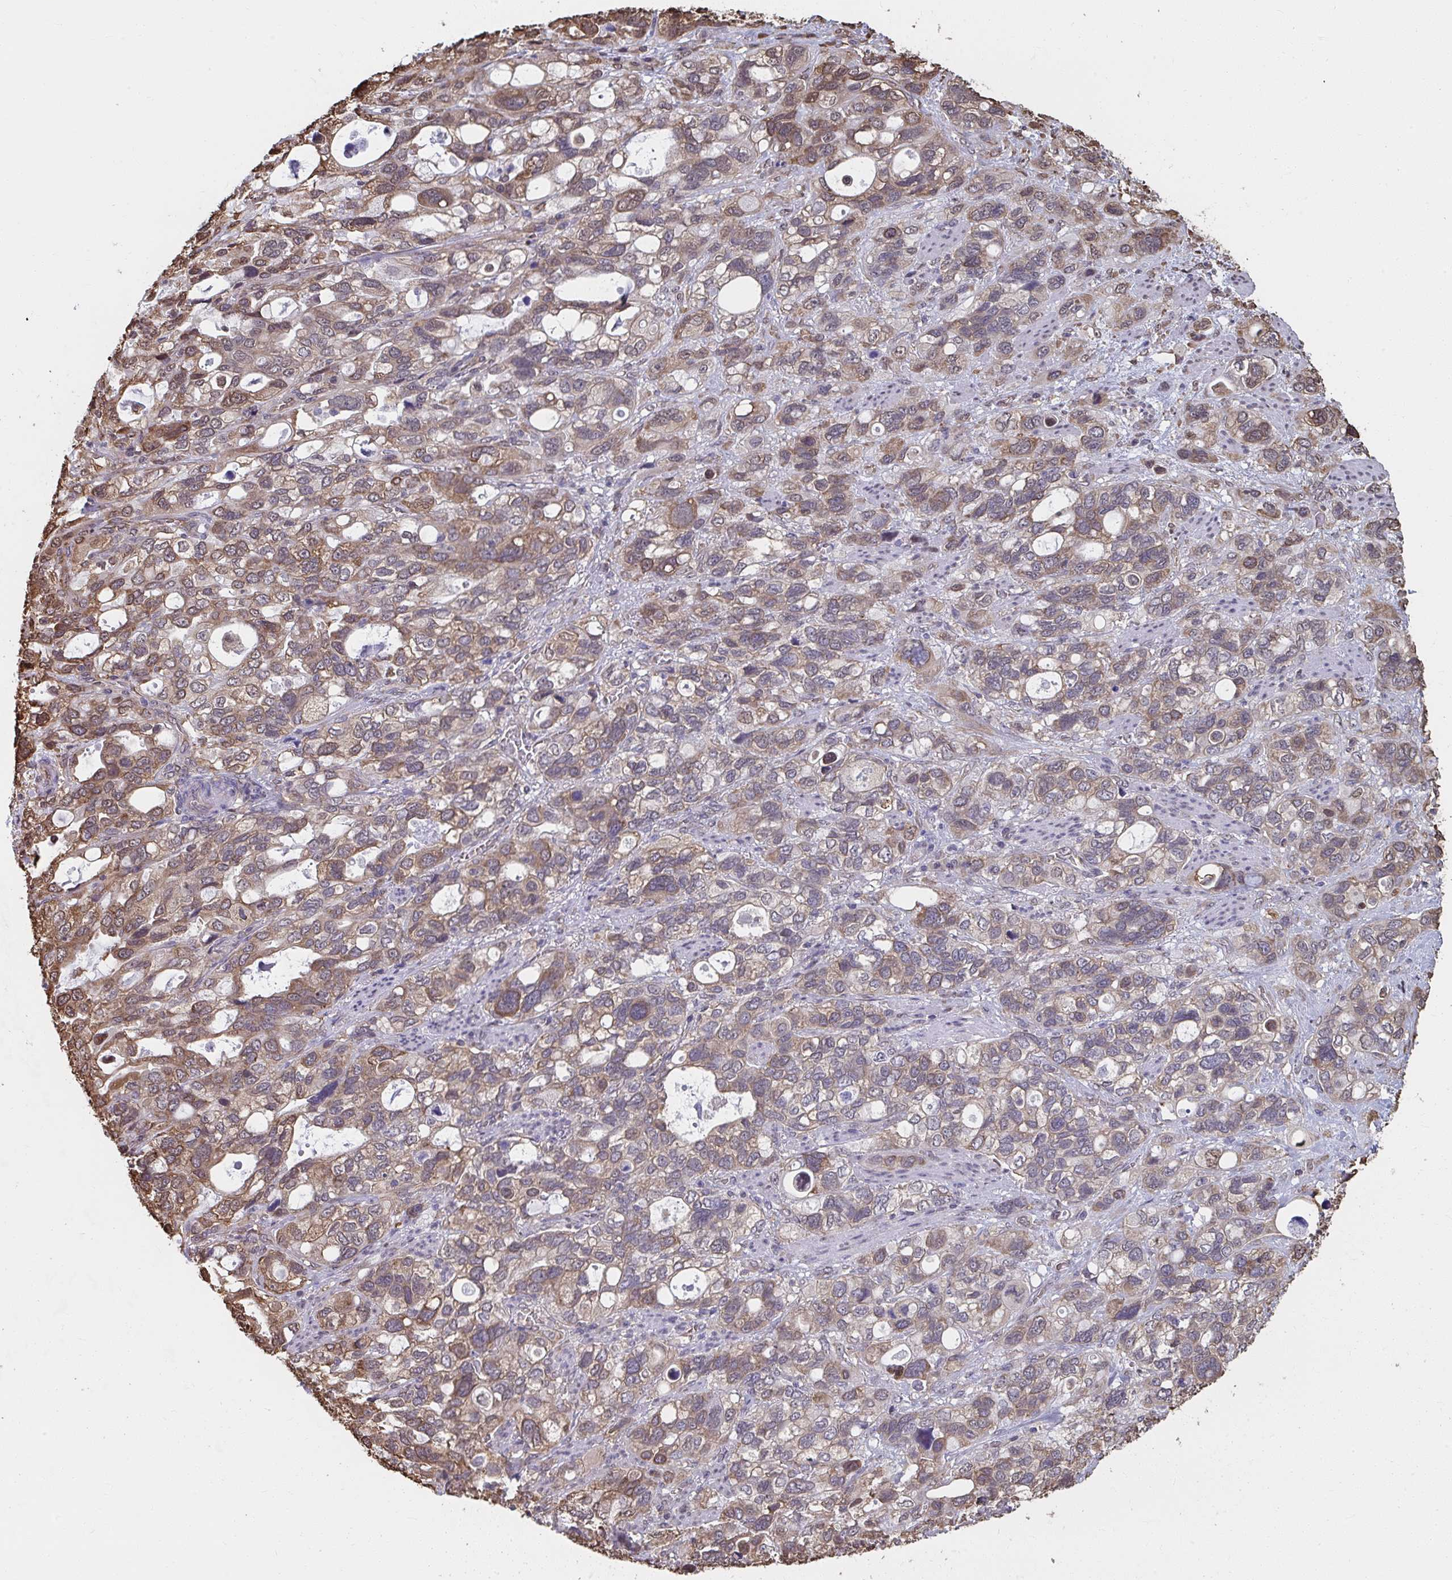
{"staining": {"intensity": "moderate", "quantity": ">75%", "location": "cytoplasmic/membranous"}, "tissue": "stomach cancer", "cell_type": "Tumor cells", "image_type": "cancer", "snomed": [{"axis": "morphology", "description": "Adenocarcinoma, NOS"}, {"axis": "topography", "description": "Stomach, upper"}], "caption": "Immunohistochemical staining of human stomach adenocarcinoma displays moderate cytoplasmic/membranous protein positivity in approximately >75% of tumor cells. Immunohistochemistry stains the protein of interest in brown and the nuclei are stained blue.", "gene": "SYNCRIP", "patient": {"sex": "female", "age": 81}}